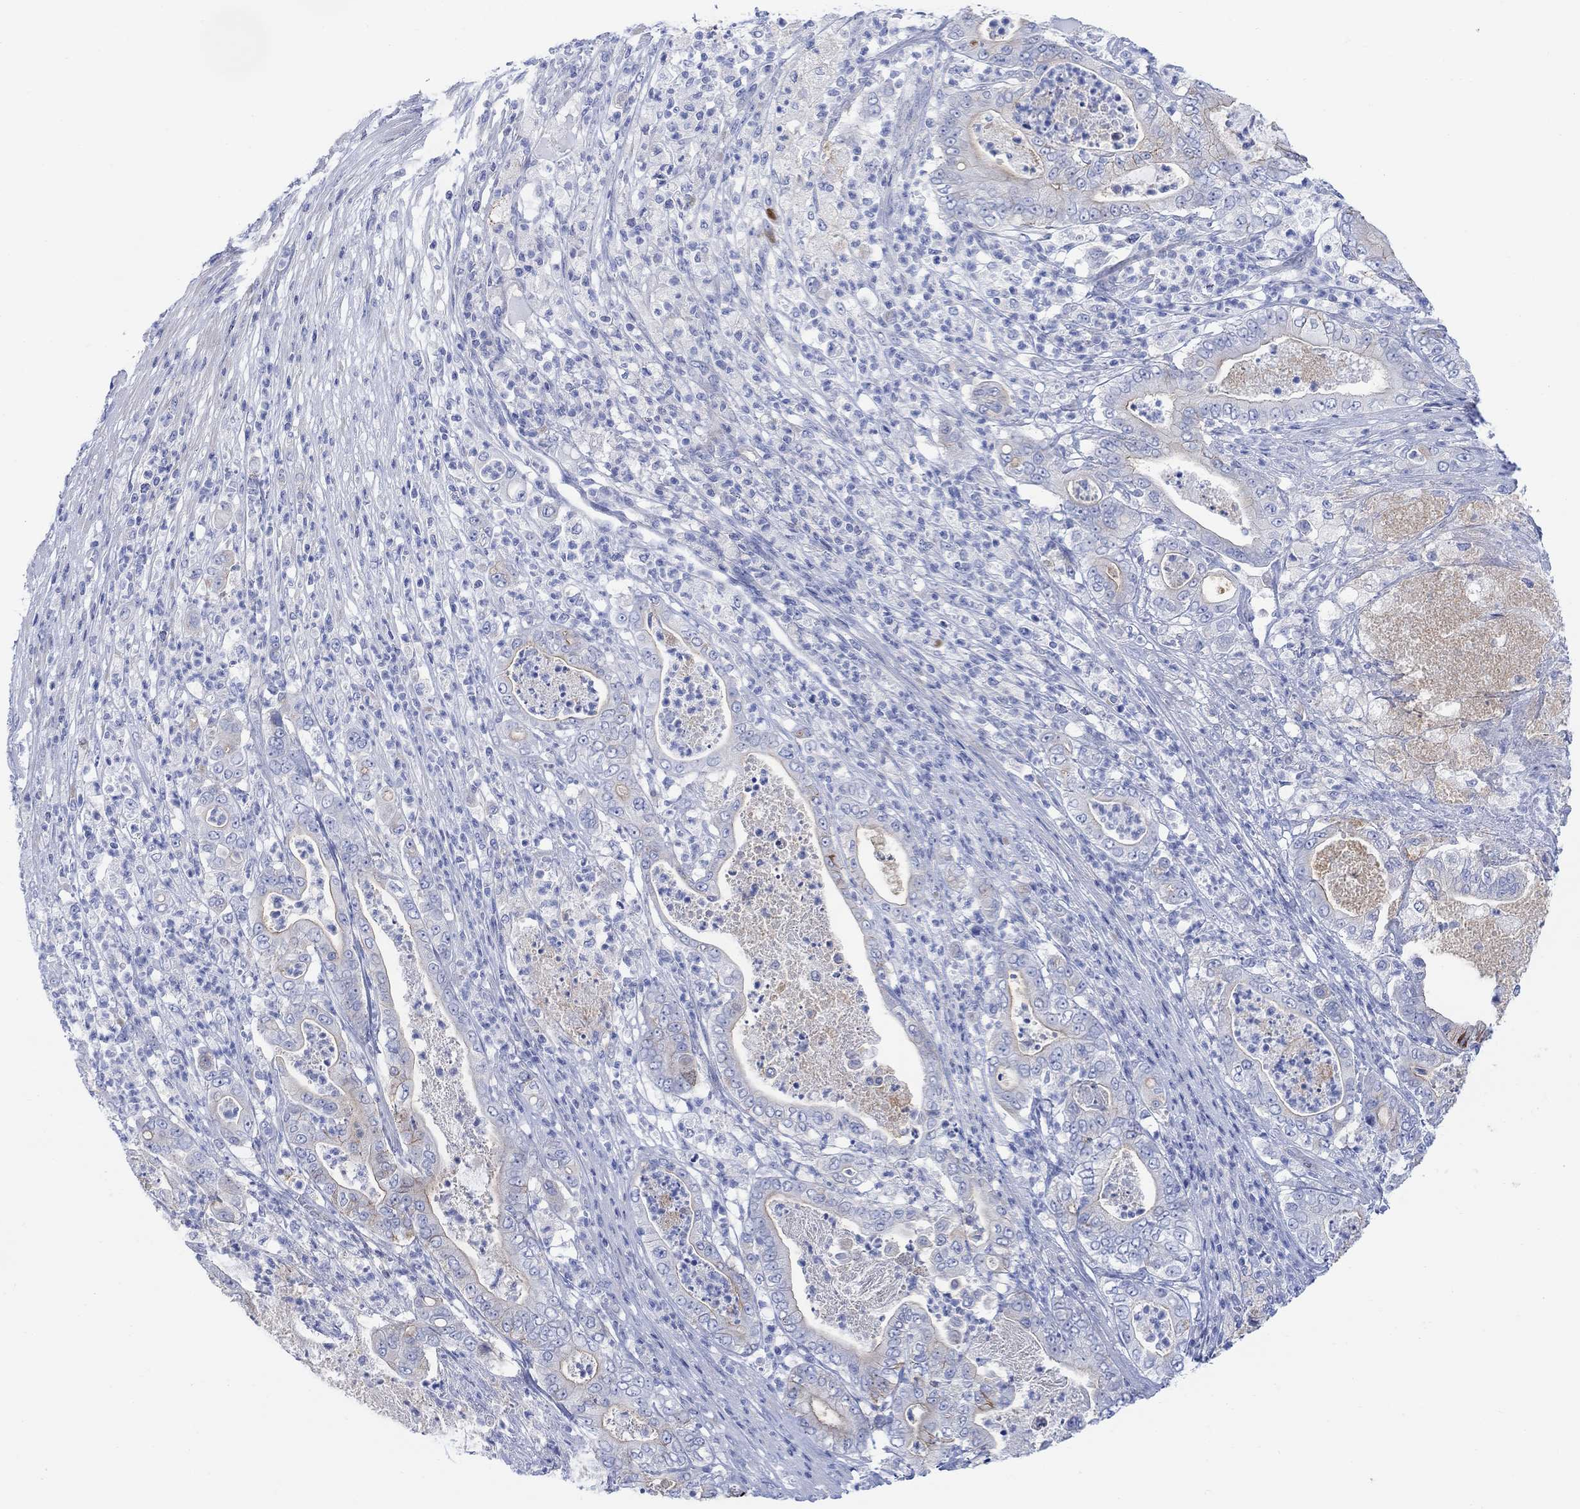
{"staining": {"intensity": "strong", "quantity": "<25%", "location": "cytoplasmic/membranous"}, "tissue": "pancreatic cancer", "cell_type": "Tumor cells", "image_type": "cancer", "snomed": [{"axis": "morphology", "description": "Adenocarcinoma, NOS"}, {"axis": "topography", "description": "Pancreas"}], "caption": "Immunohistochemical staining of human pancreatic cancer (adenocarcinoma) exhibits strong cytoplasmic/membranous protein expression in about <25% of tumor cells. (Stains: DAB (3,3'-diaminobenzidine) in brown, nuclei in blue, Microscopy: brightfield microscopy at high magnification).", "gene": "TLDC2", "patient": {"sex": "male", "age": 71}}